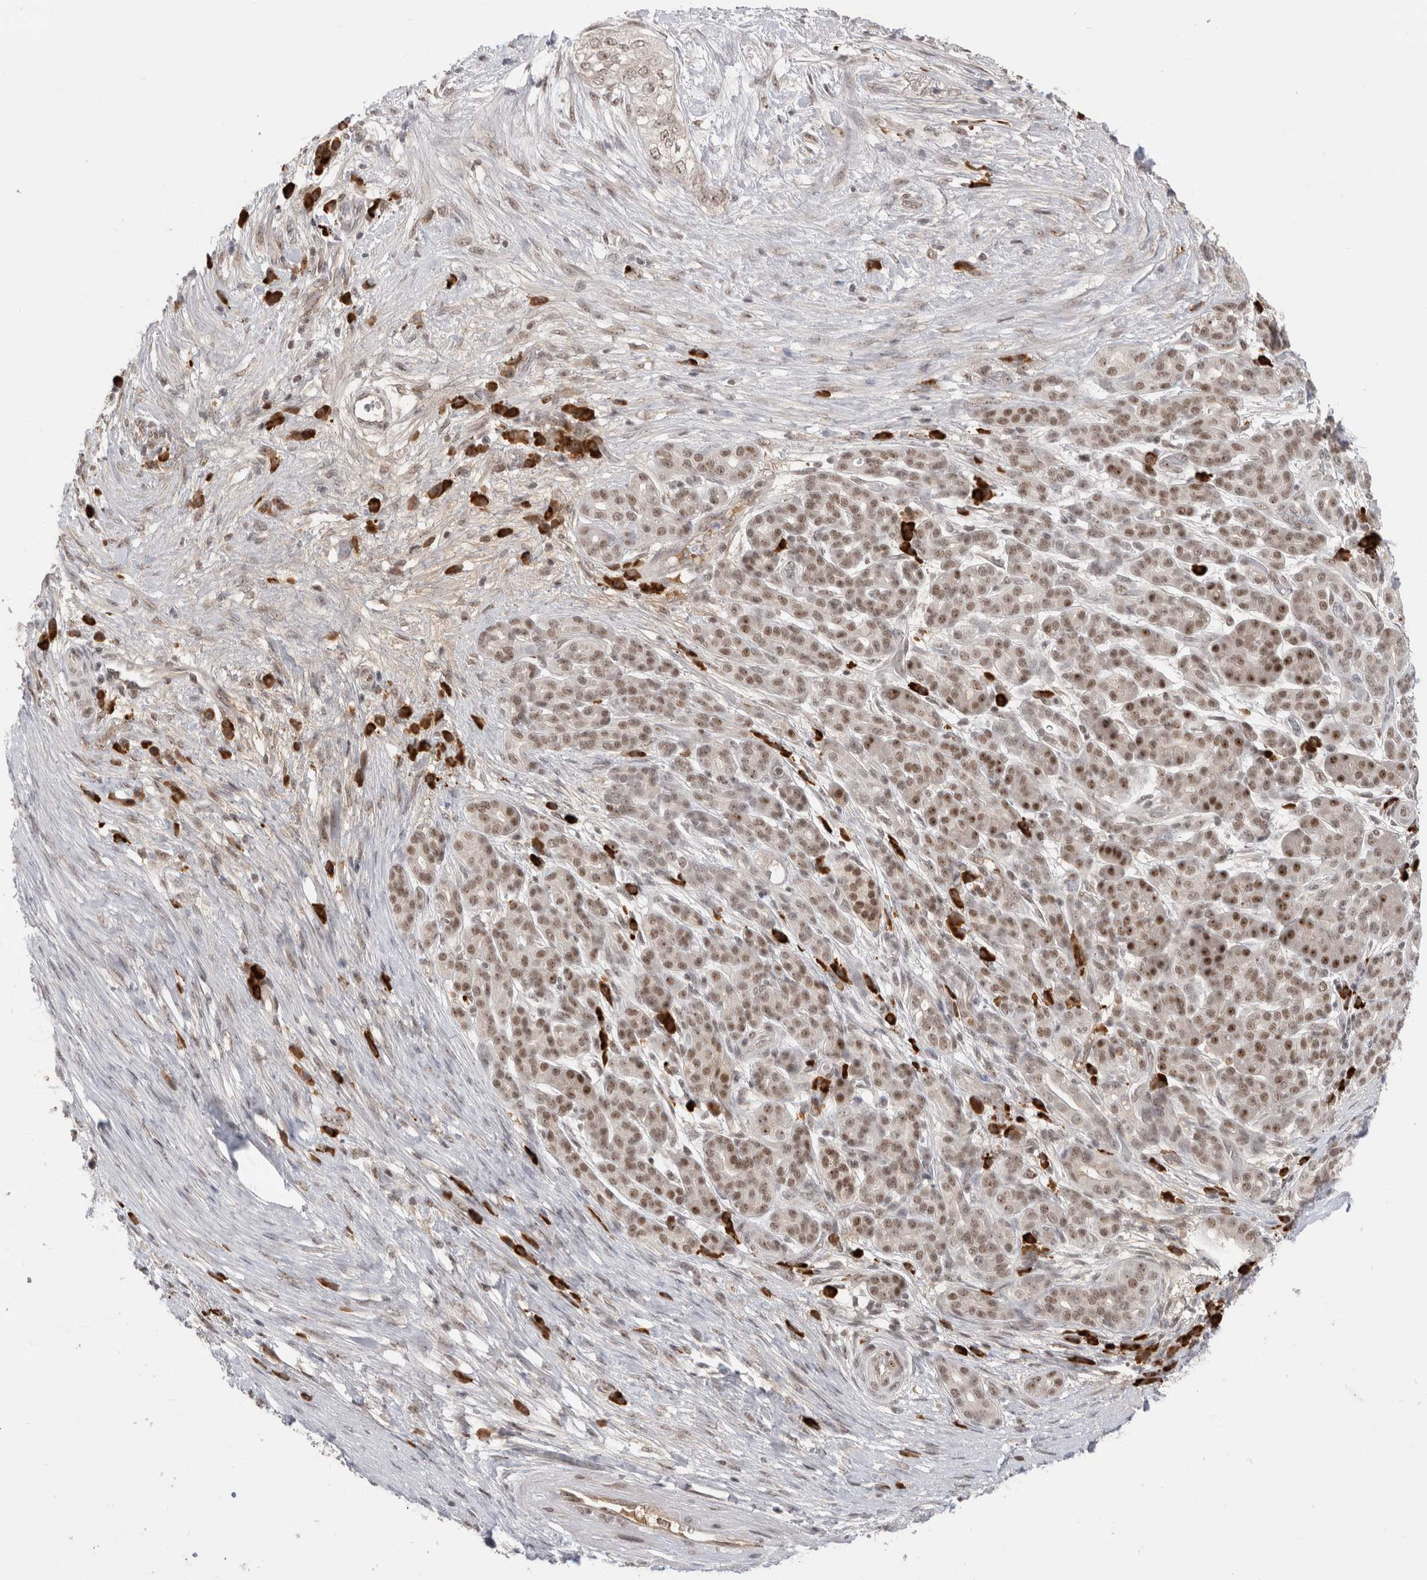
{"staining": {"intensity": "moderate", "quantity": ">75%", "location": "nuclear"}, "tissue": "pancreatic cancer", "cell_type": "Tumor cells", "image_type": "cancer", "snomed": [{"axis": "morphology", "description": "Adenocarcinoma, NOS"}, {"axis": "topography", "description": "Pancreas"}], "caption": "The micrograph shows a brown stain indicating the presence of a protein in the nuclear of tumor cells in pancreatic cancer (adenocarcinoma).", "gene": "ZNF24", "patient": {"sex": "male", "age": 72}}